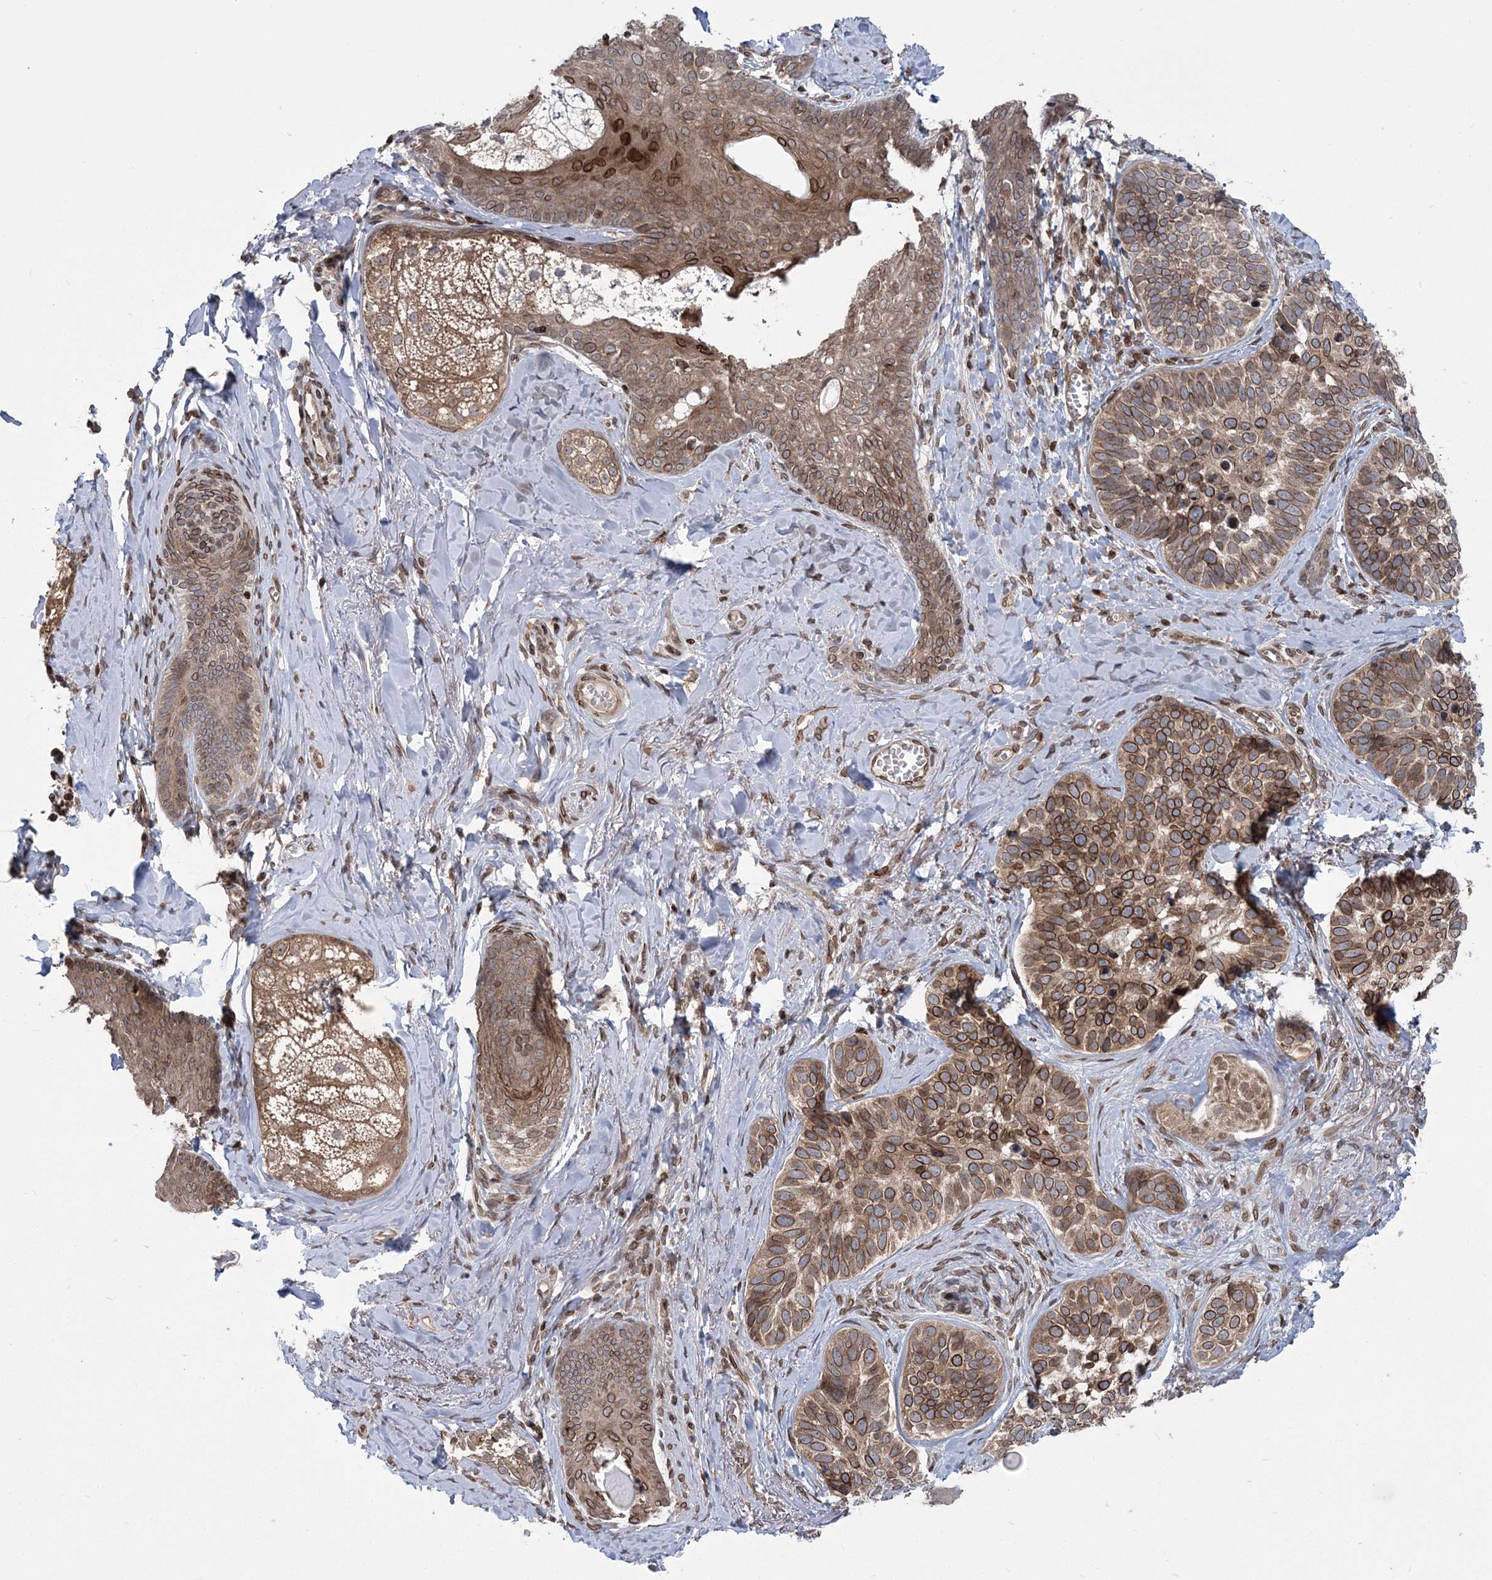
{"staining": {"intensity": "moderate", "quantity": ">75%", "location": "cytoplasmic/membranous,nuclear"}, "tissue": "skin cancer", "cell_type": "Tumor cells", "image_type": "cancer", "snomed": [{"axis": "morphology", "description": "Basal cell carcinoma"}, {"axis": "topography", "description": "Skin"}], "caption": "Skin cancer (basal cell carcinoma) tissue displays moderate cytoplasmic/membranous and nuclear expression in about >75% of tumor cells, visualized by immunohistochemistry. Using DAB (brown) and hematoxylin (blue) stains, captured at high magnification using brightfield microscopy.", "gene": "DNAJC27", "patient": {"sex": "male", "age": 62}}